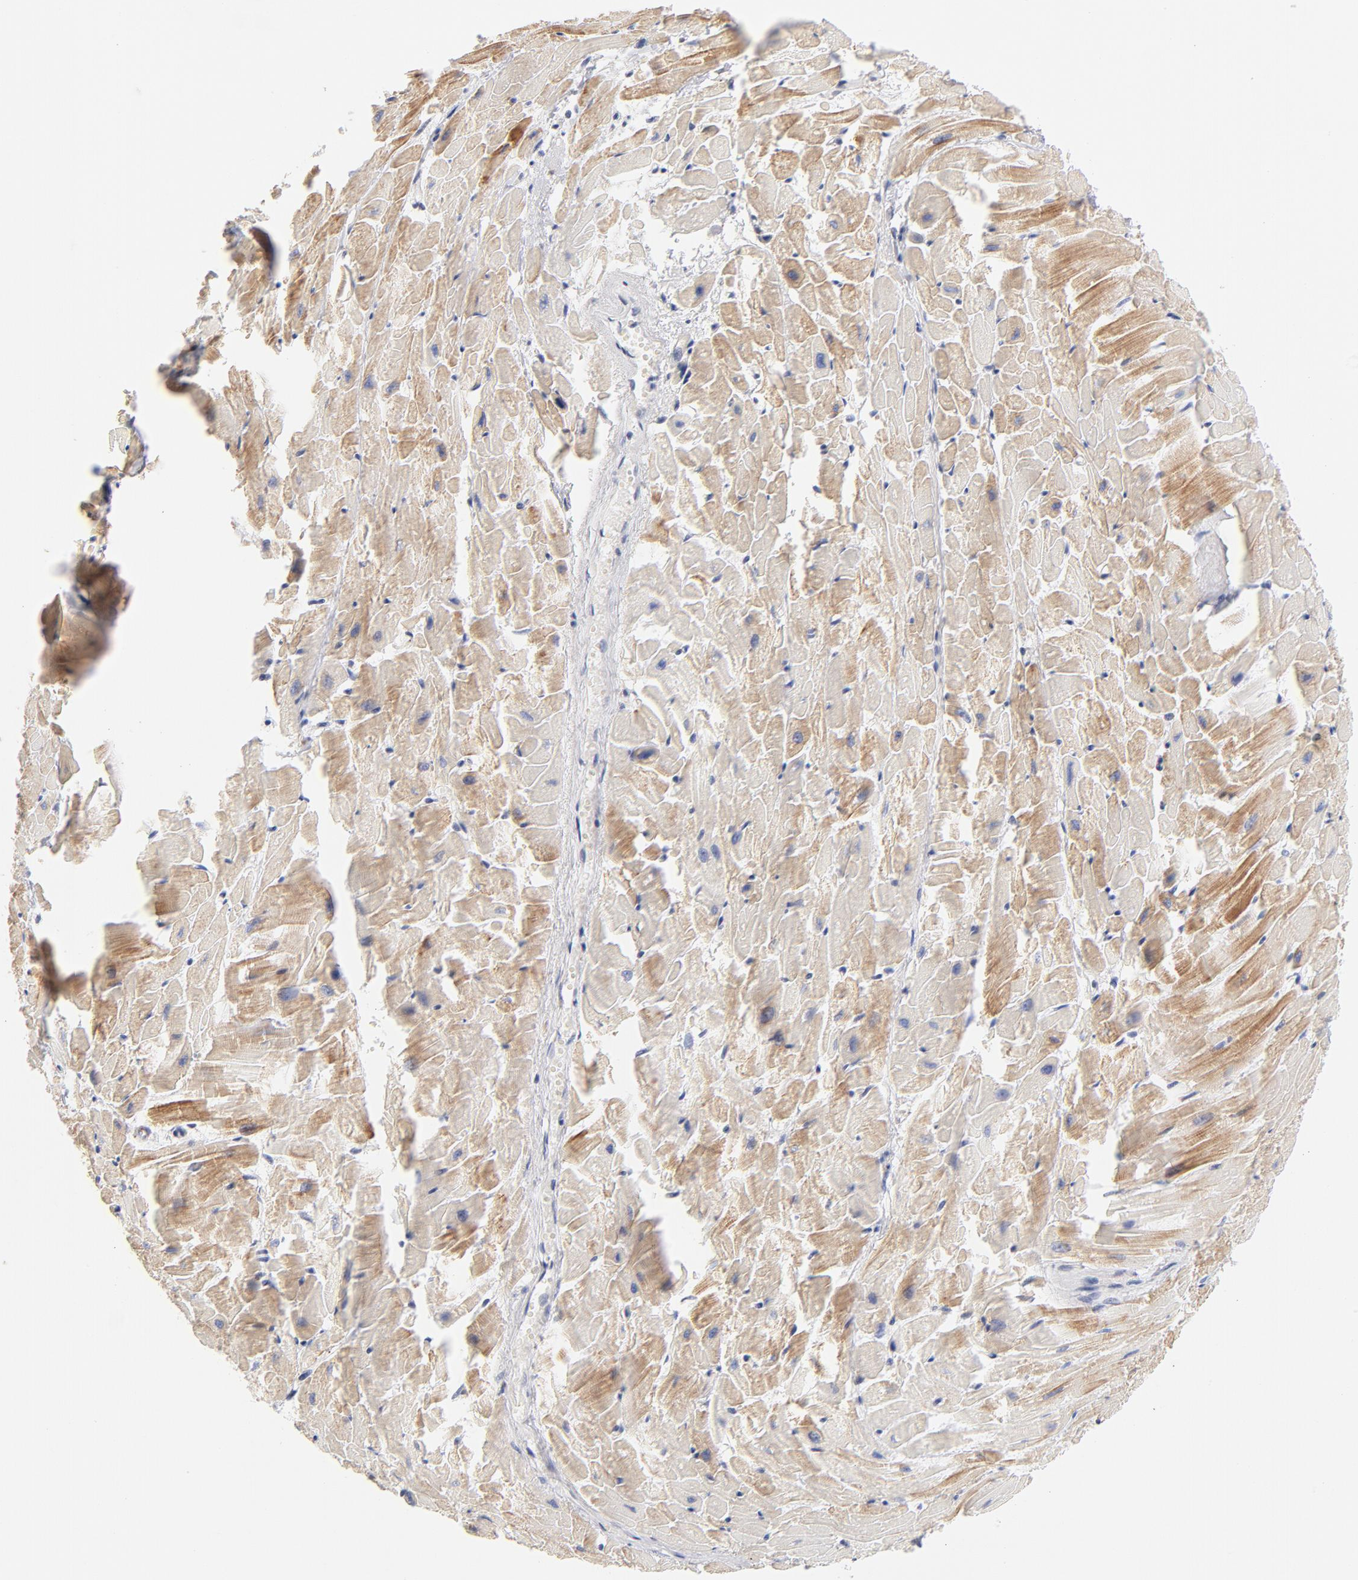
{"staining": {"intensity": "weak", "quantity": ">75%", "location": "cytoplasmic/membranous"}, "tissue": "heart muscle", "cell_type": "Cardiomyocytes", "image_type": "normal", "snomed": [{"axis": "morphology", "description": "Normal tissue, NOS"}, {"axis": "topography", "description": "Heart"}], "caption": "Benign heart muscle shows weak cytoplasmic/membranous expression in approximately >75% of cardiomyocytes (DAB IHC with brightfield microscopy, high magnification)..", "gene": "MID1", "patient": {"sex": "female", "age": 19}}